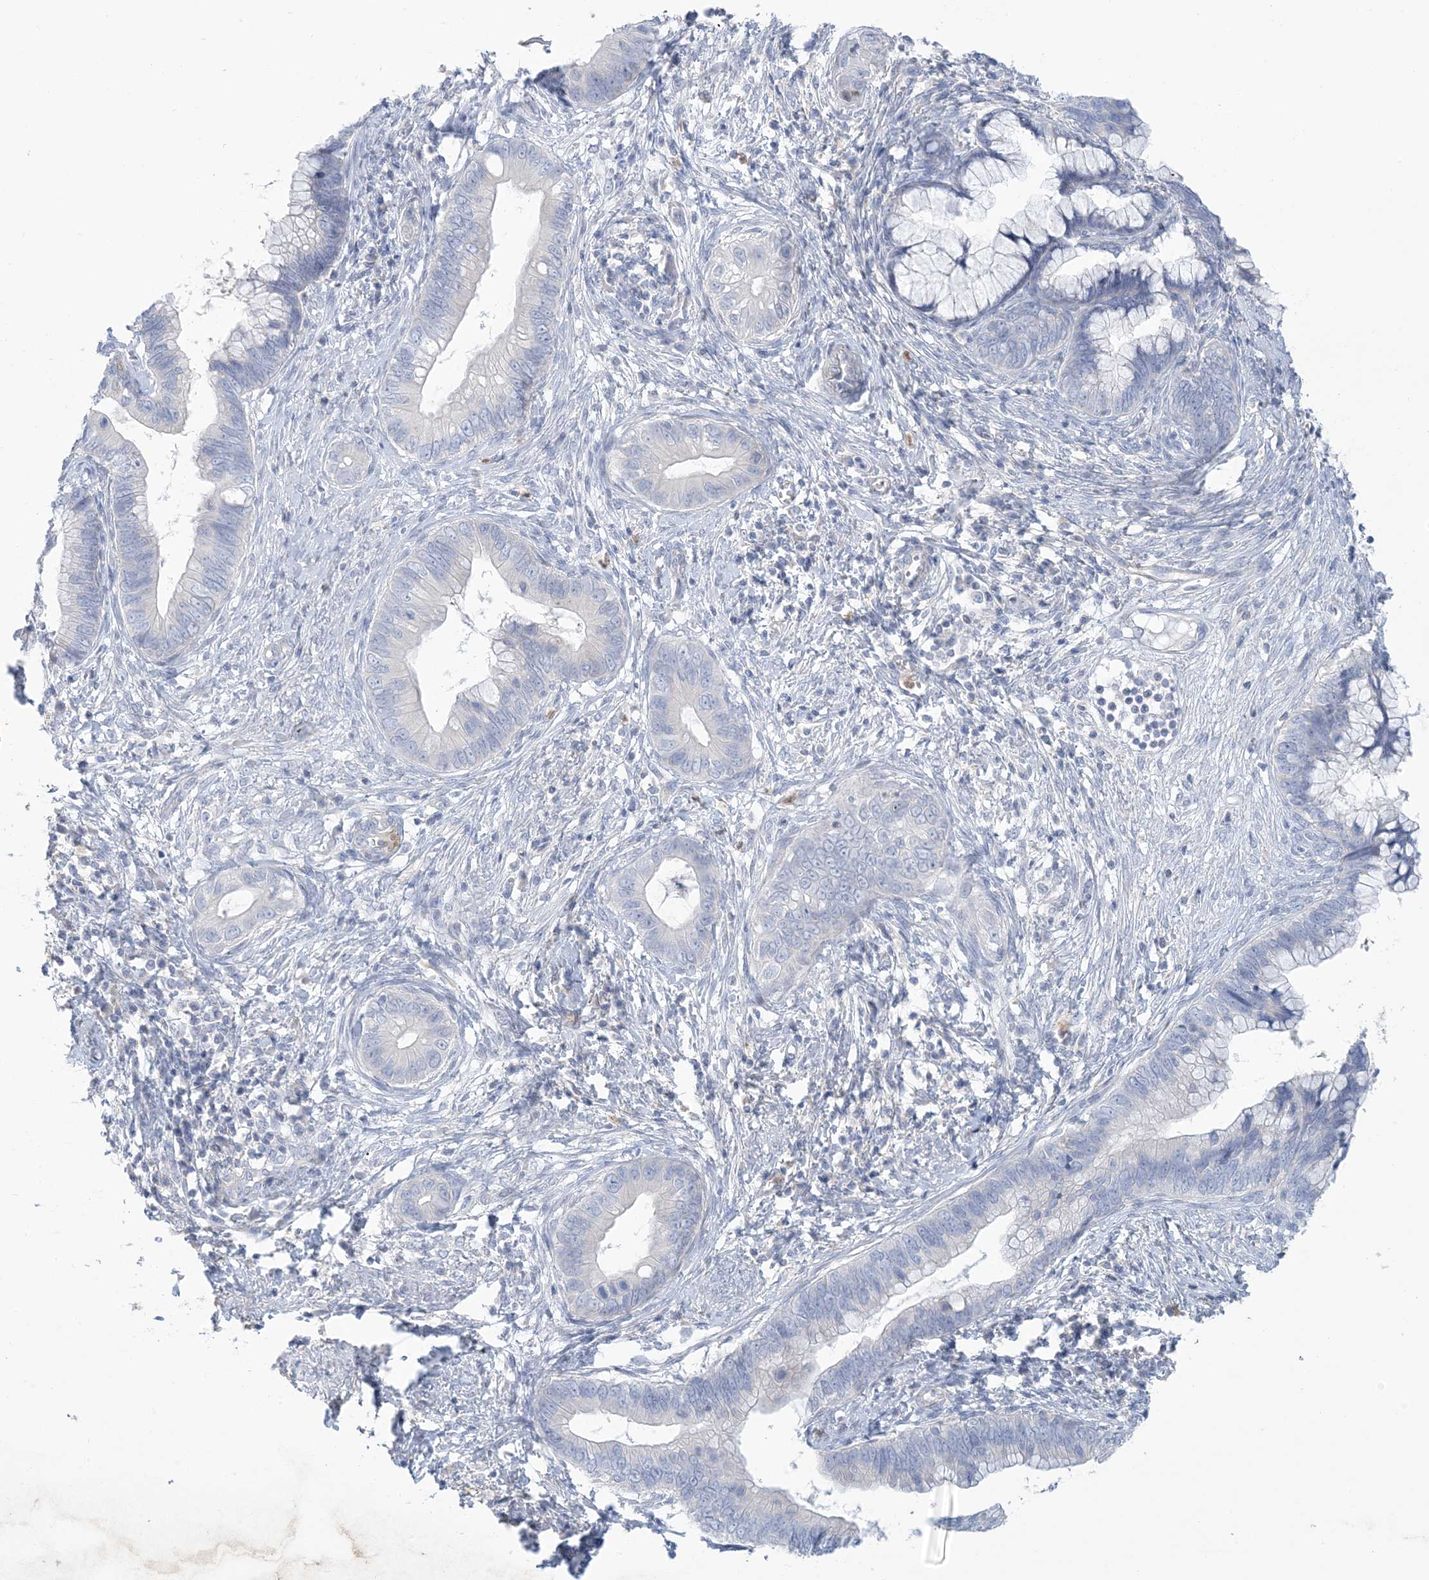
{"staining": {"intensity": "negative", "quantity": "none", "location": "none"}, "tissue": "cervical cancer", "cell_type": "Tumor cells", "image_type": "cancer", "snomed": [{"axis": "morphology", "description": "Adenocarcinoma, NOS"}, {"axis": "topography", "description": "Cervix"}], "caption": "There is no significant staining in tumor cells of cervical cancer.", "gene": "MTHFD2L", "patient": {"sex": "female", "age": 44}}